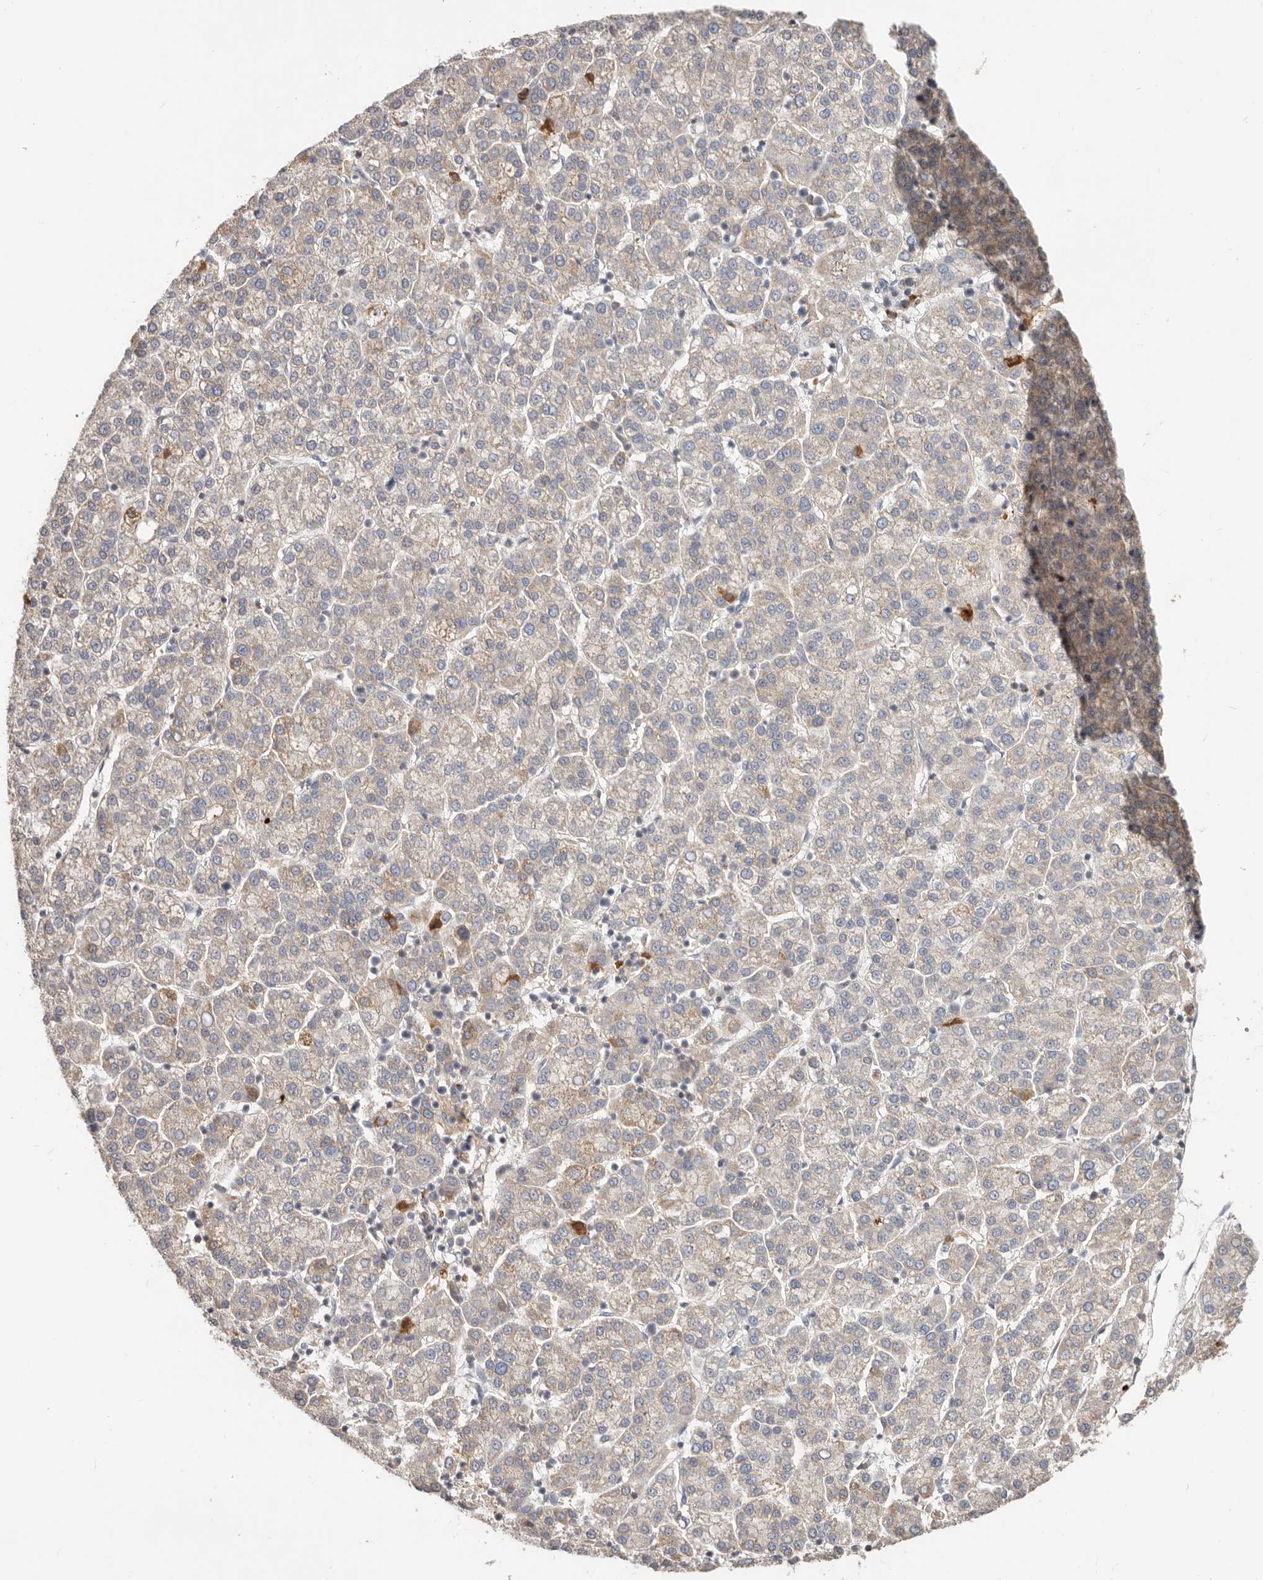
{"staining": {"intensity": "weak", "quantity": "<25%", "location": "cytoplasmic/membranous"}, "tissue": "liver cancer", "cell_type": "Tumor cells", "image_type": "cancer", "snomed": [{"axis": "morphology", "description": "Carcinoma, Hepatocellular, NOS"}, {"axis": "topography", "description": "Liver"}], "caption": "Tumor cells show no significant protein expression in liver cancer. (DAB (3,3'-diaminobenzidine) immunohistochemistry (IHC) visualized using brightfield microscopy, high magnification).", "gene": "MTFR2", "patient": {"sex": "female", "age": 58}}